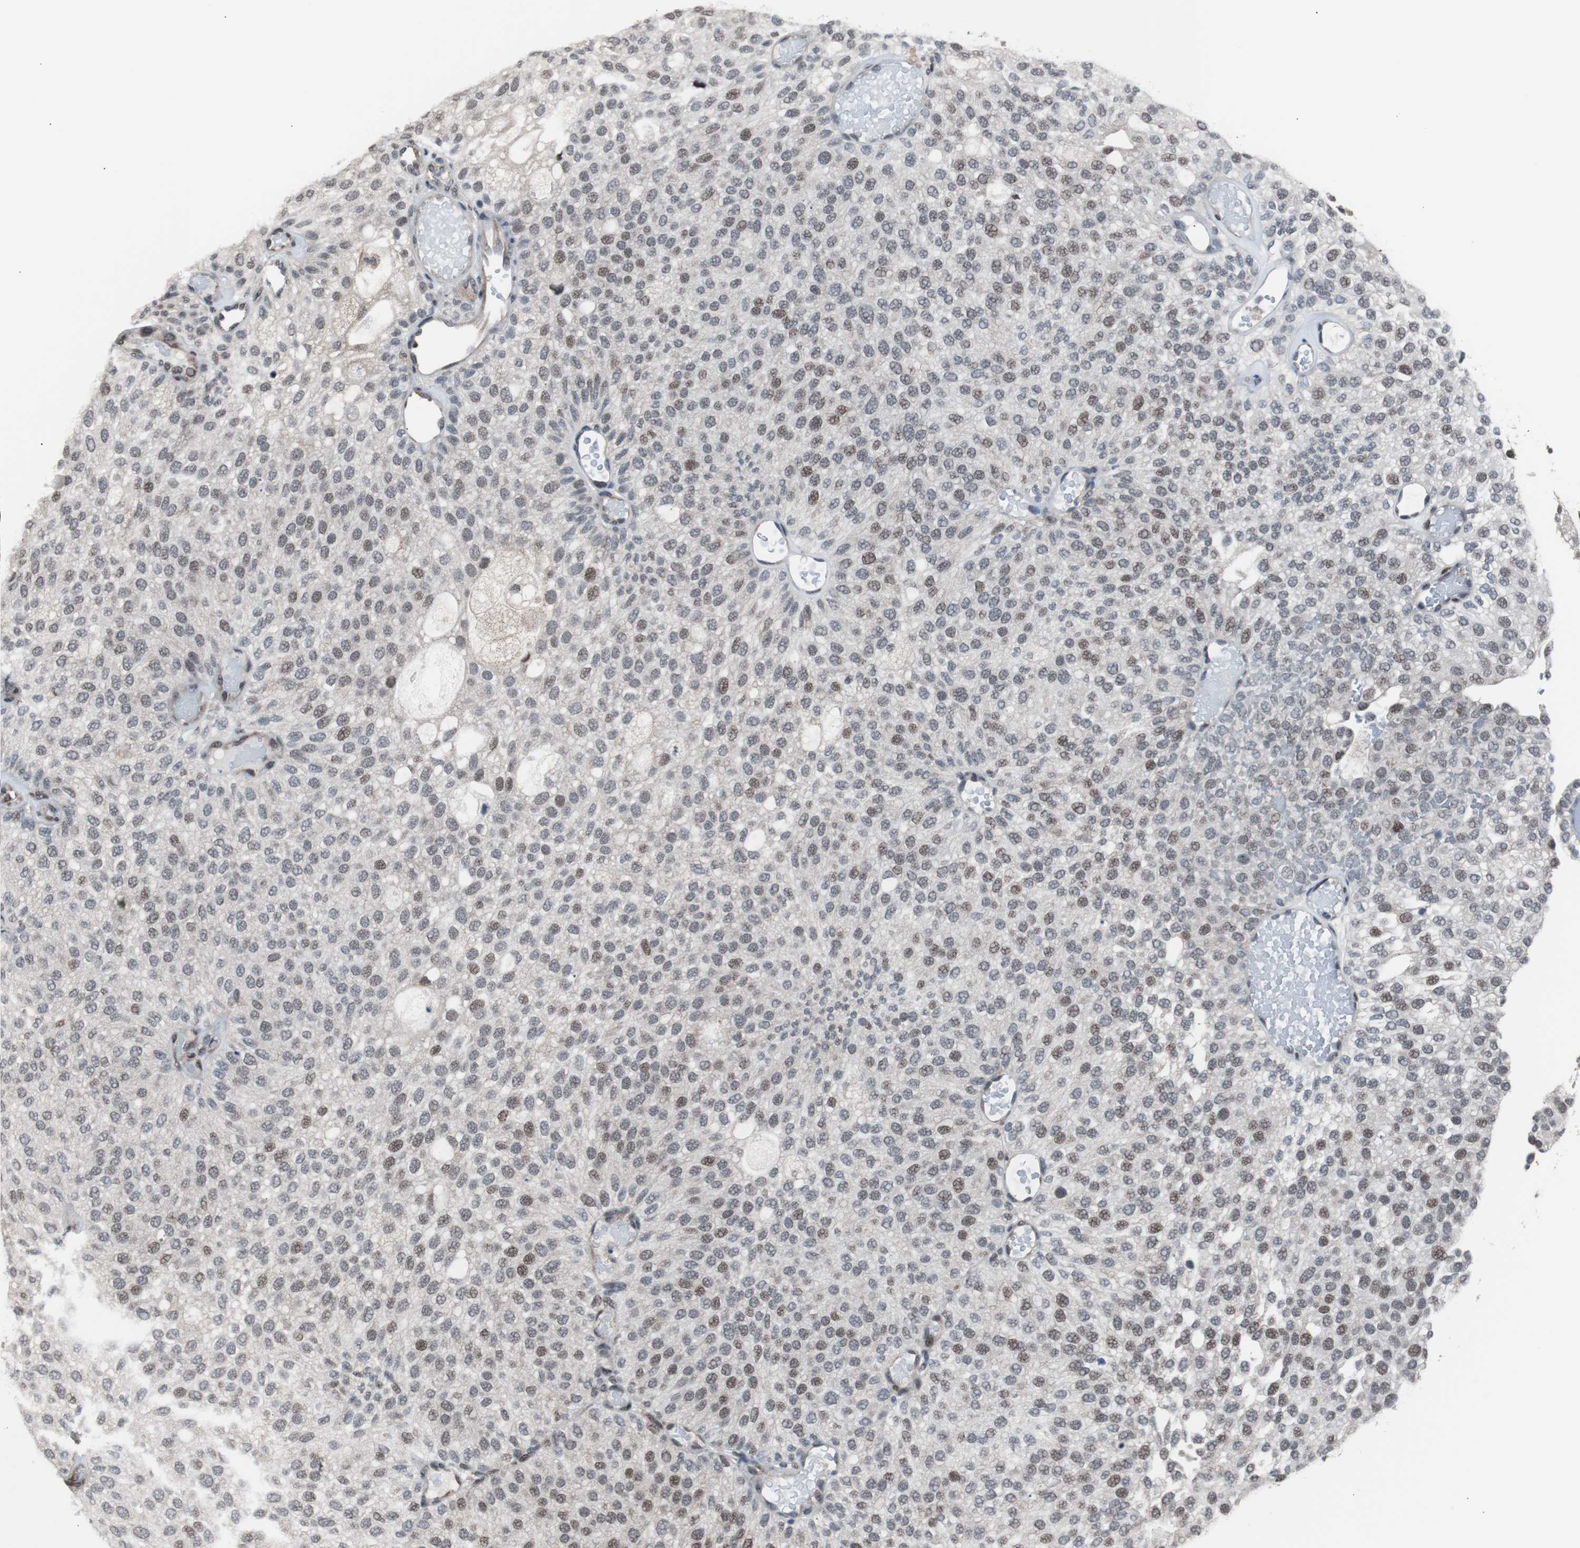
{"staining": {"intensity": "moderate", "quantity": "<25%", "location": "nuclear"}, "tissue": "urothelial cancer", "cell_type": "Tumor cells", "image_type": "cancer", "snomed": [{"axis": "morphology", "description": "Urothelial carcinoma, Low grade"}, {"axis": "topography", "description": "Urinary bladder"}], "caption": "Human urothelial cancer stained with a brown dye displays moderate nuclear positive positivity in approximately <25% of tumor cells.", "gene": "POGZ", "patient": {"sex": "male", "age": 78}}